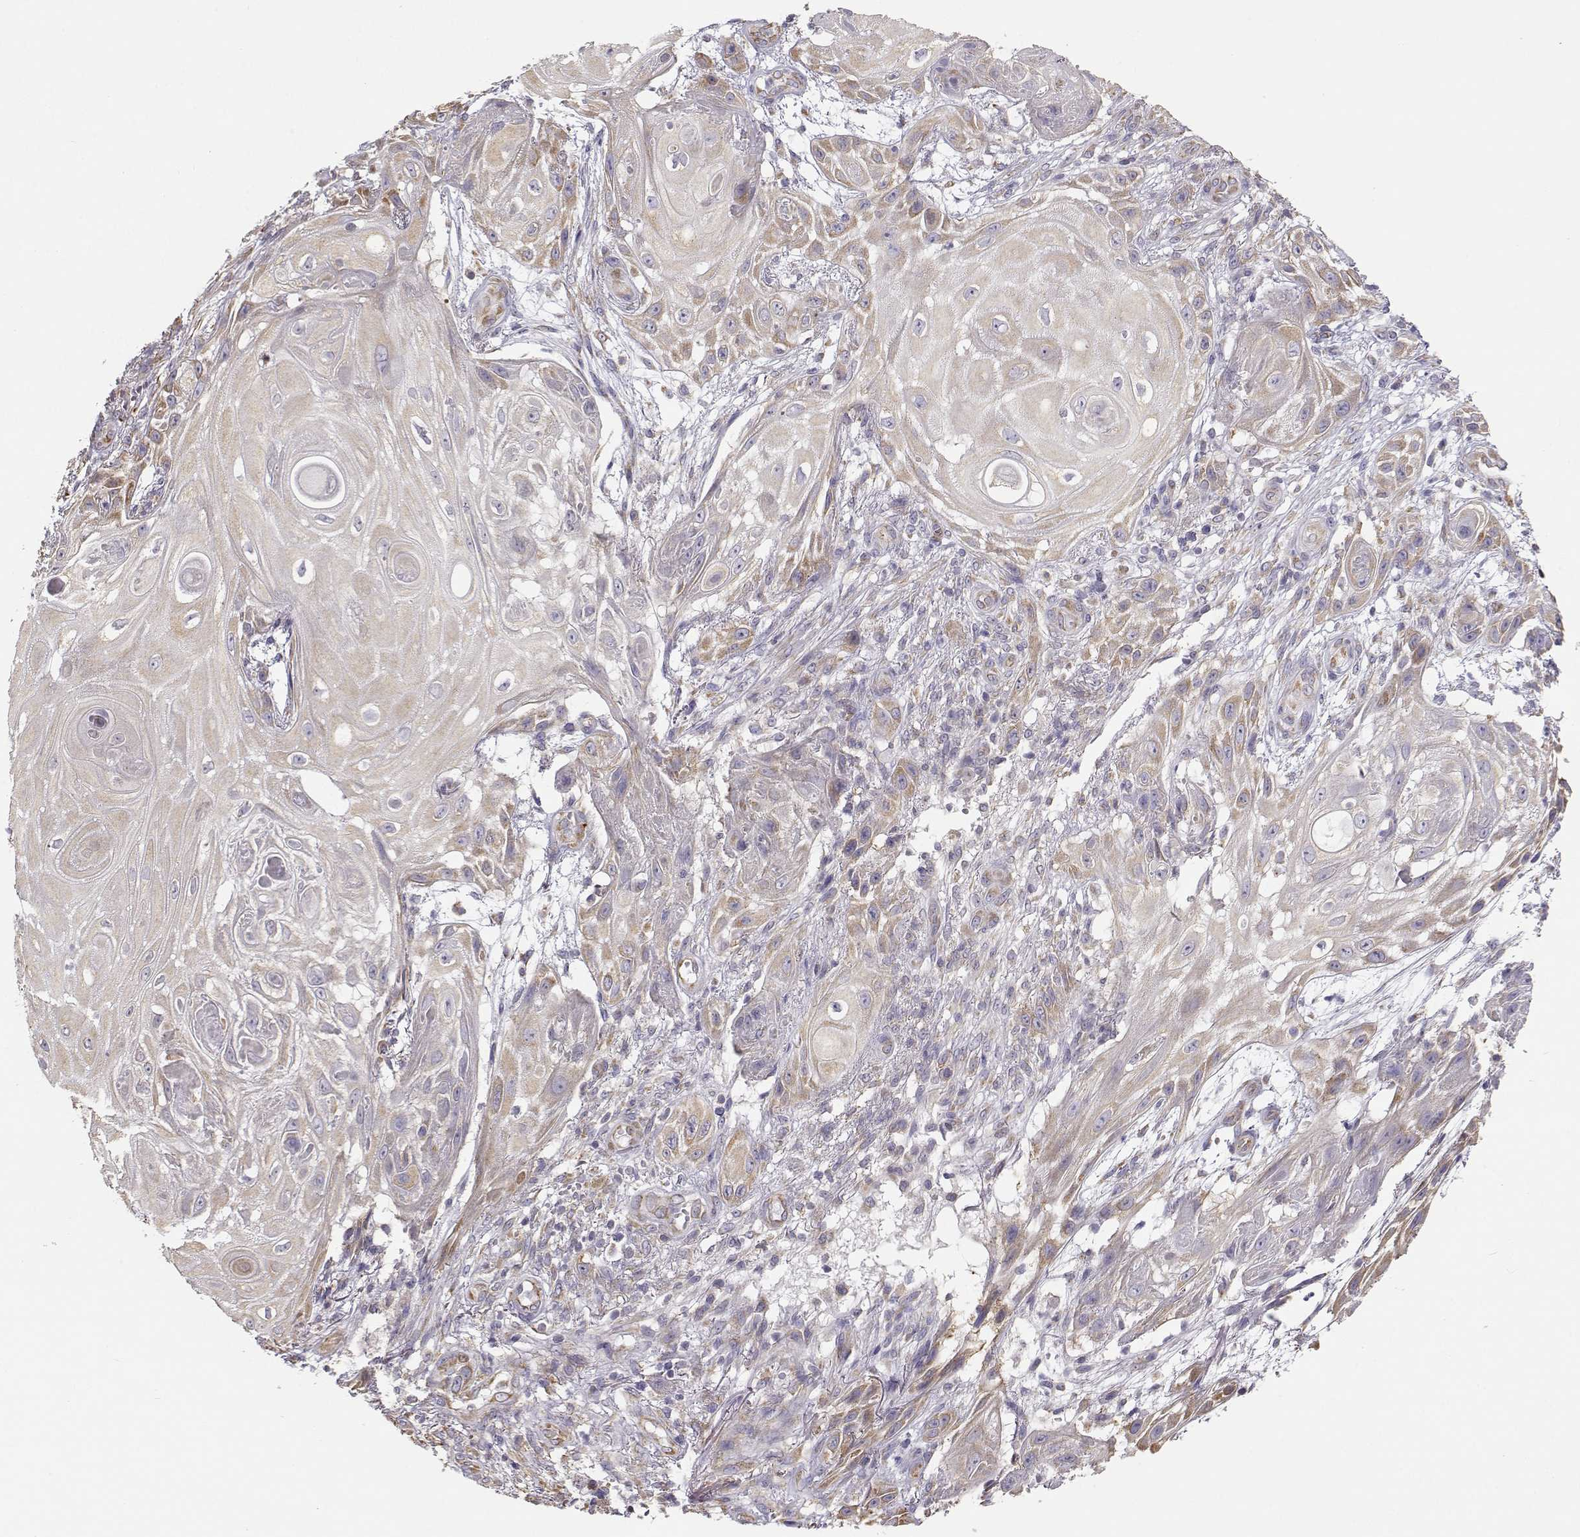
{"staining": {"intensity": "weak", "quantity": ">75%", "location": "cytoplasmic/membranous"}, "tissue": "skin cancer", "cell_type": "Tumor cells", "image_type": "cancer", "snomed": [{"axis": "morphology", "description": "Squamous cell carcinoma, NOS"}, {"axis": "topography", "description": "Skin"}], "caption": "Weak cytoplasmic/membranous staining for a protein is appreciated in about >75% of tumor cells of skin cancer (squamous cell carcinoma) using immunohistochemistry (IHC).", "gene": "BEND6", "patient": {"sex": "male", "age": 62}}